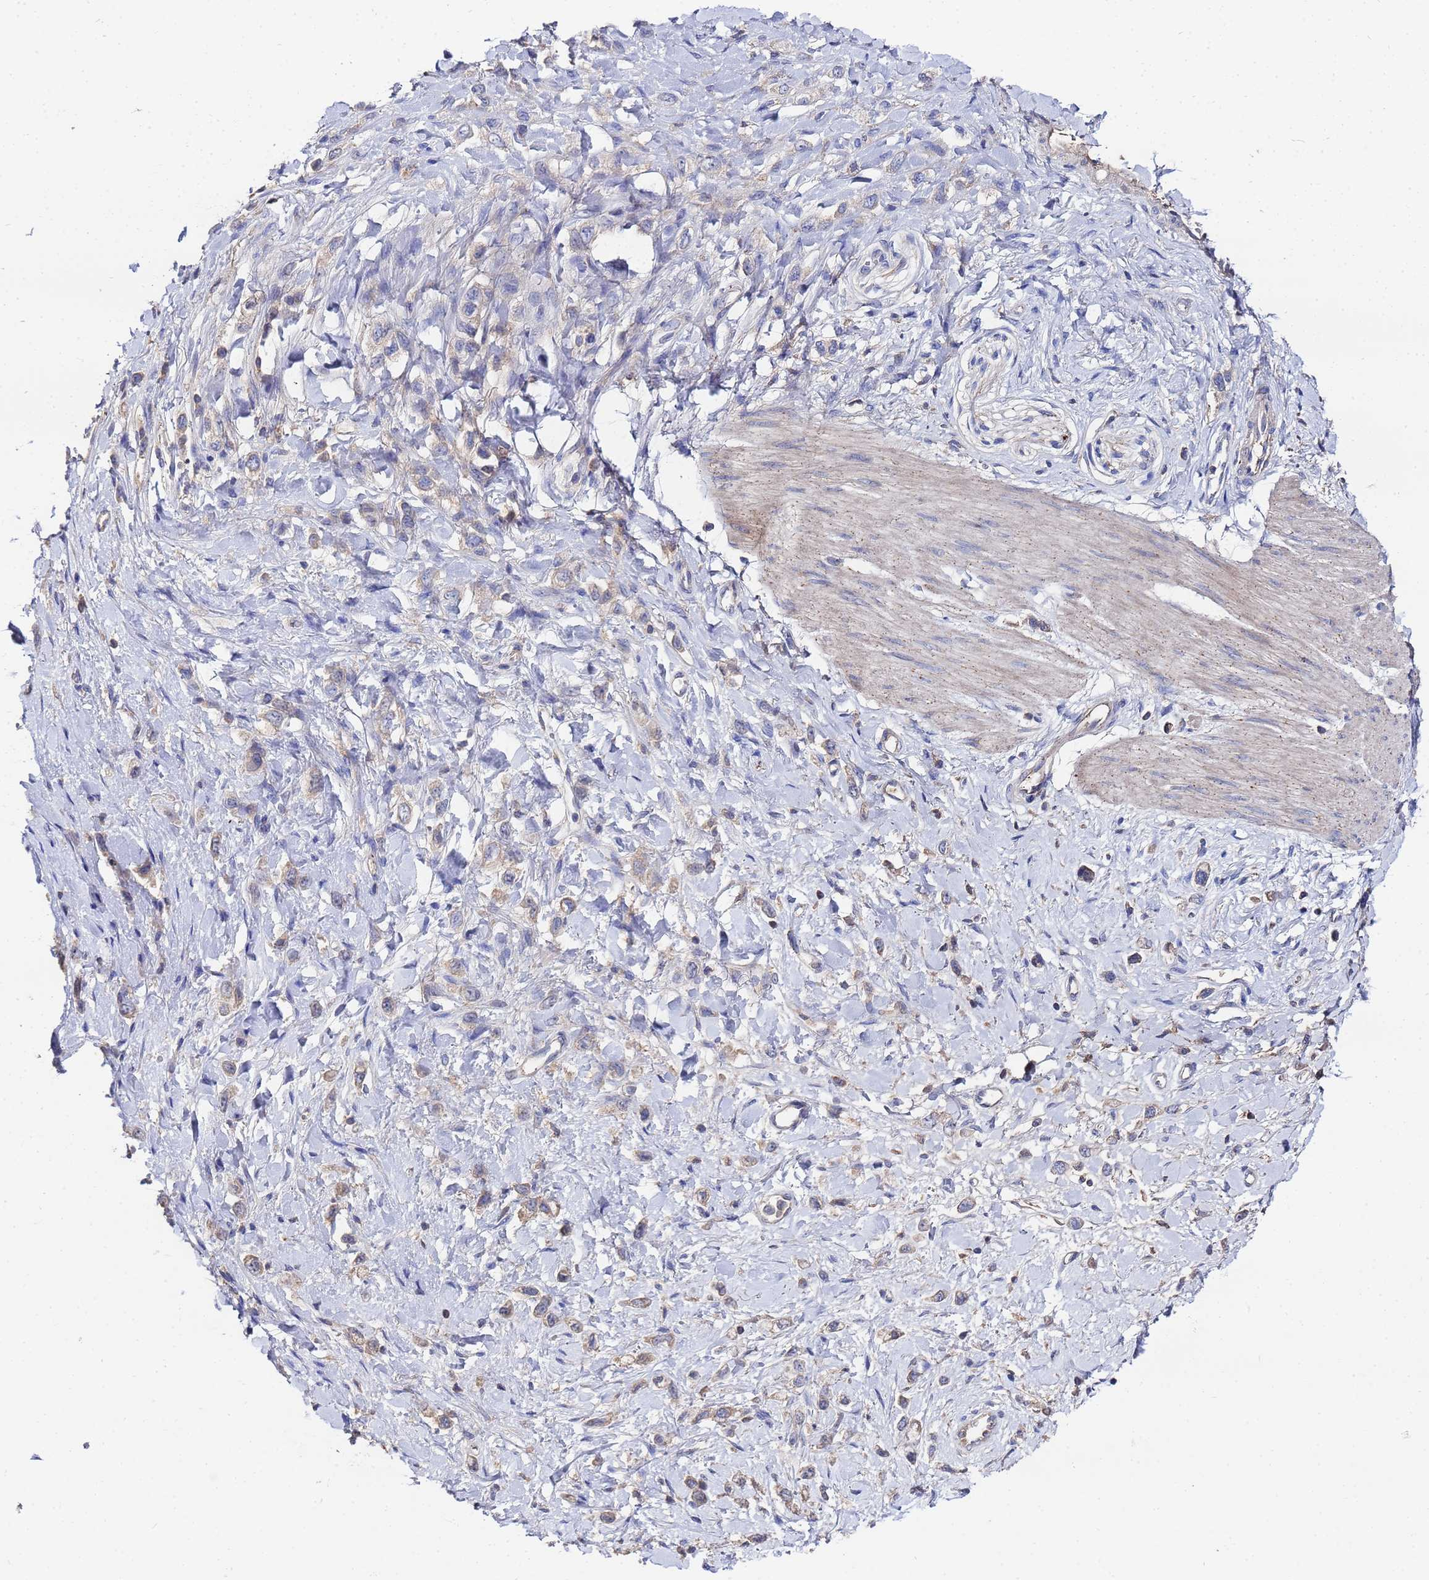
{"staining": {"intensity": "negative", "quantity": "none", "location": "none"}, "tissue": "stomach cancer", "cell_type": "Tumor cells", "image_type": "cancer", "snomed": [{"axis": "morphology", "description": "Adenocarcinoma, NOS"}, {"axis": "topography", "description": "Stomach"}], "caption": "Tumor cells are negative for brown protein staining in stomach cancer.", "gene": "TCP10L", "patient": {"sex": "female", "age": 65}}